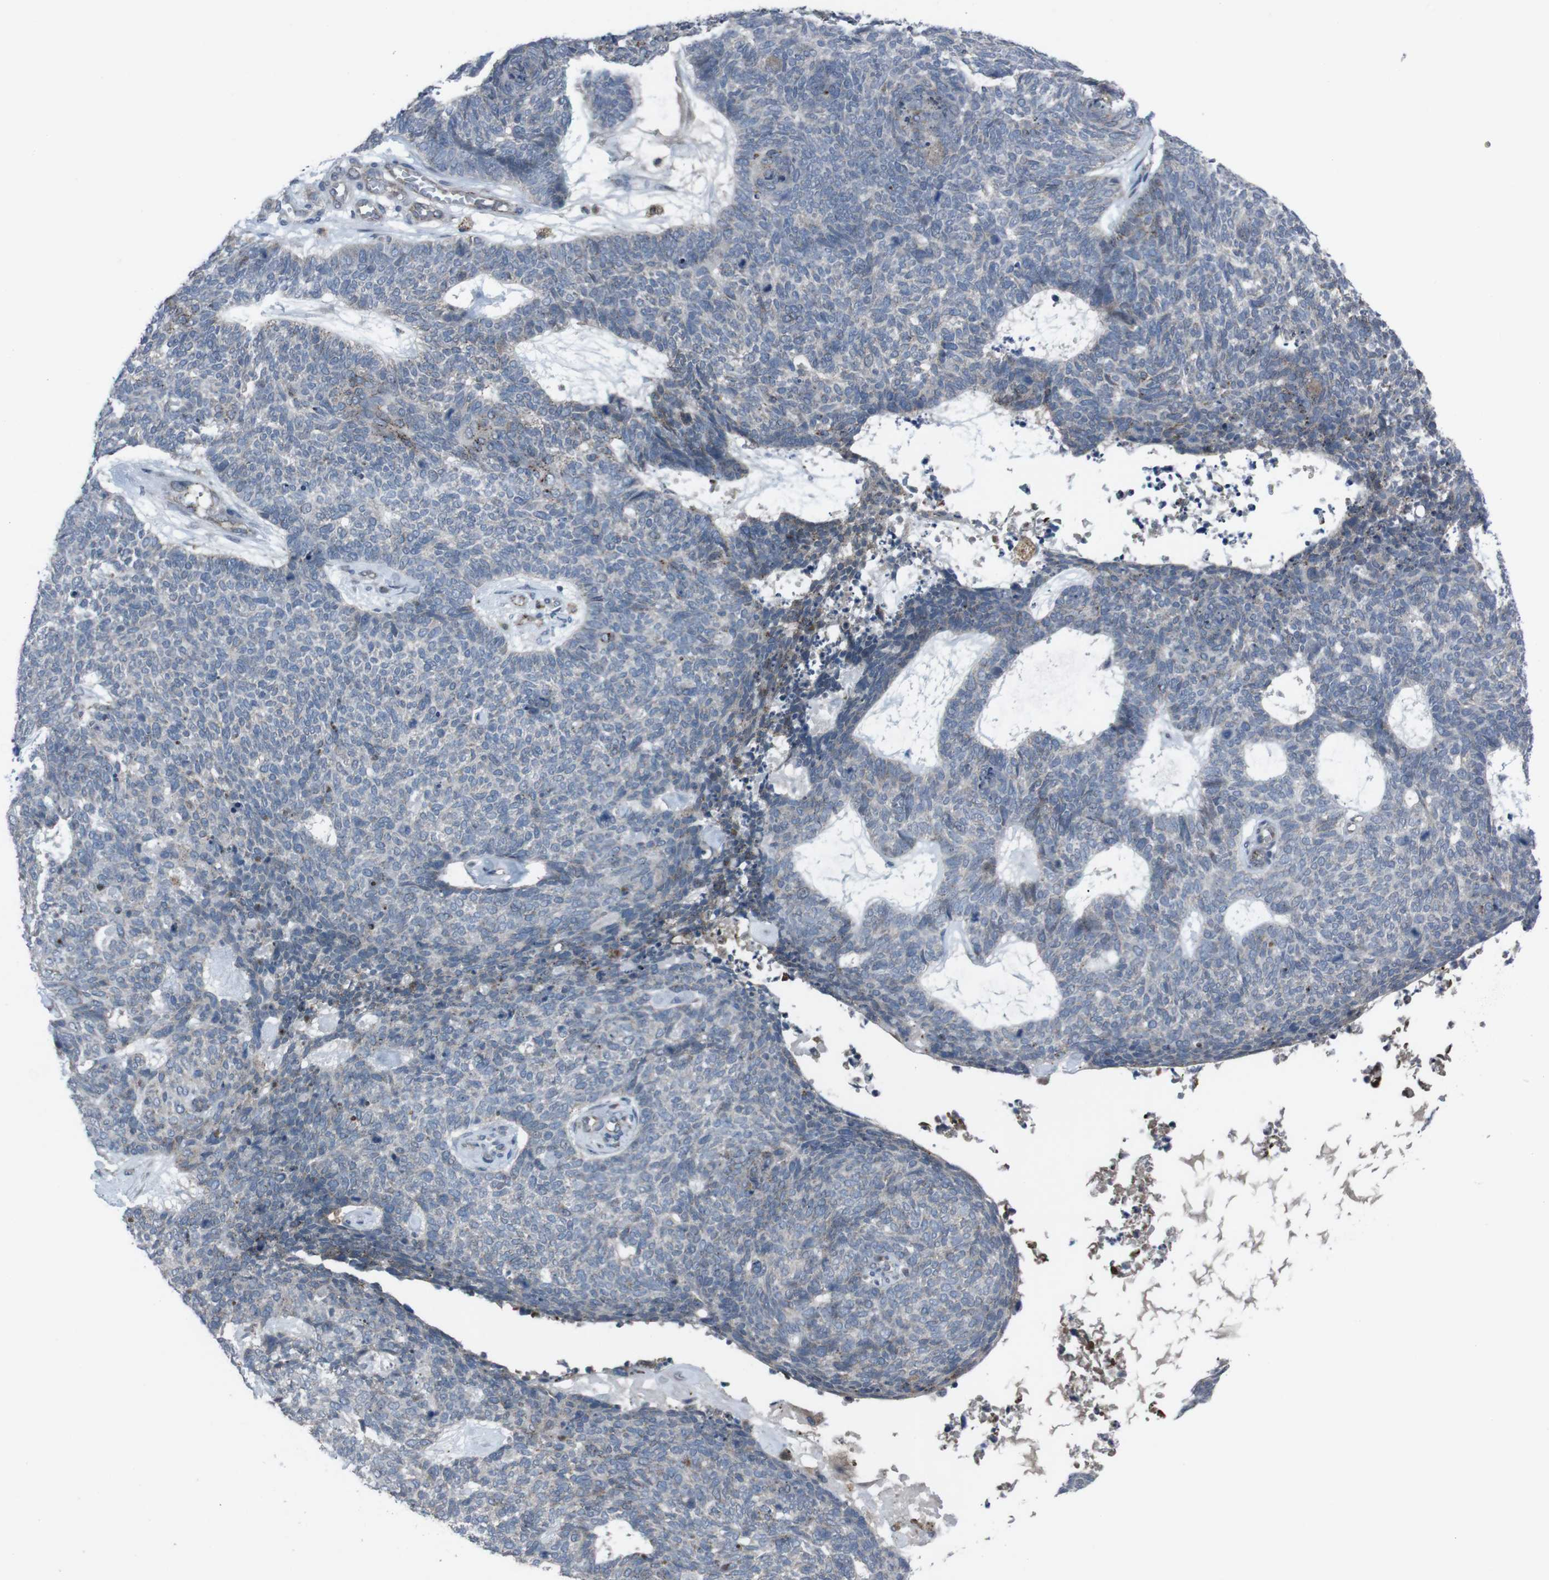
{"staining": {"intensity": "negative", "quantity": "none", "location": "none"}, "tissue": "skin cancer", "cell_type": "Tumor cells", "image_type": "cancer", "snomed": [{"axis": "morphology", "description": "Basal cell carcinoma"}, {"axis": "topography", "description": "Skin"}], "caption": "The photomicrograph exhibits no staining of tumor cells in skin basal cell carcinoma.", "gene": "EFNA5", "patient": {"sex": "female", "age": 84}}